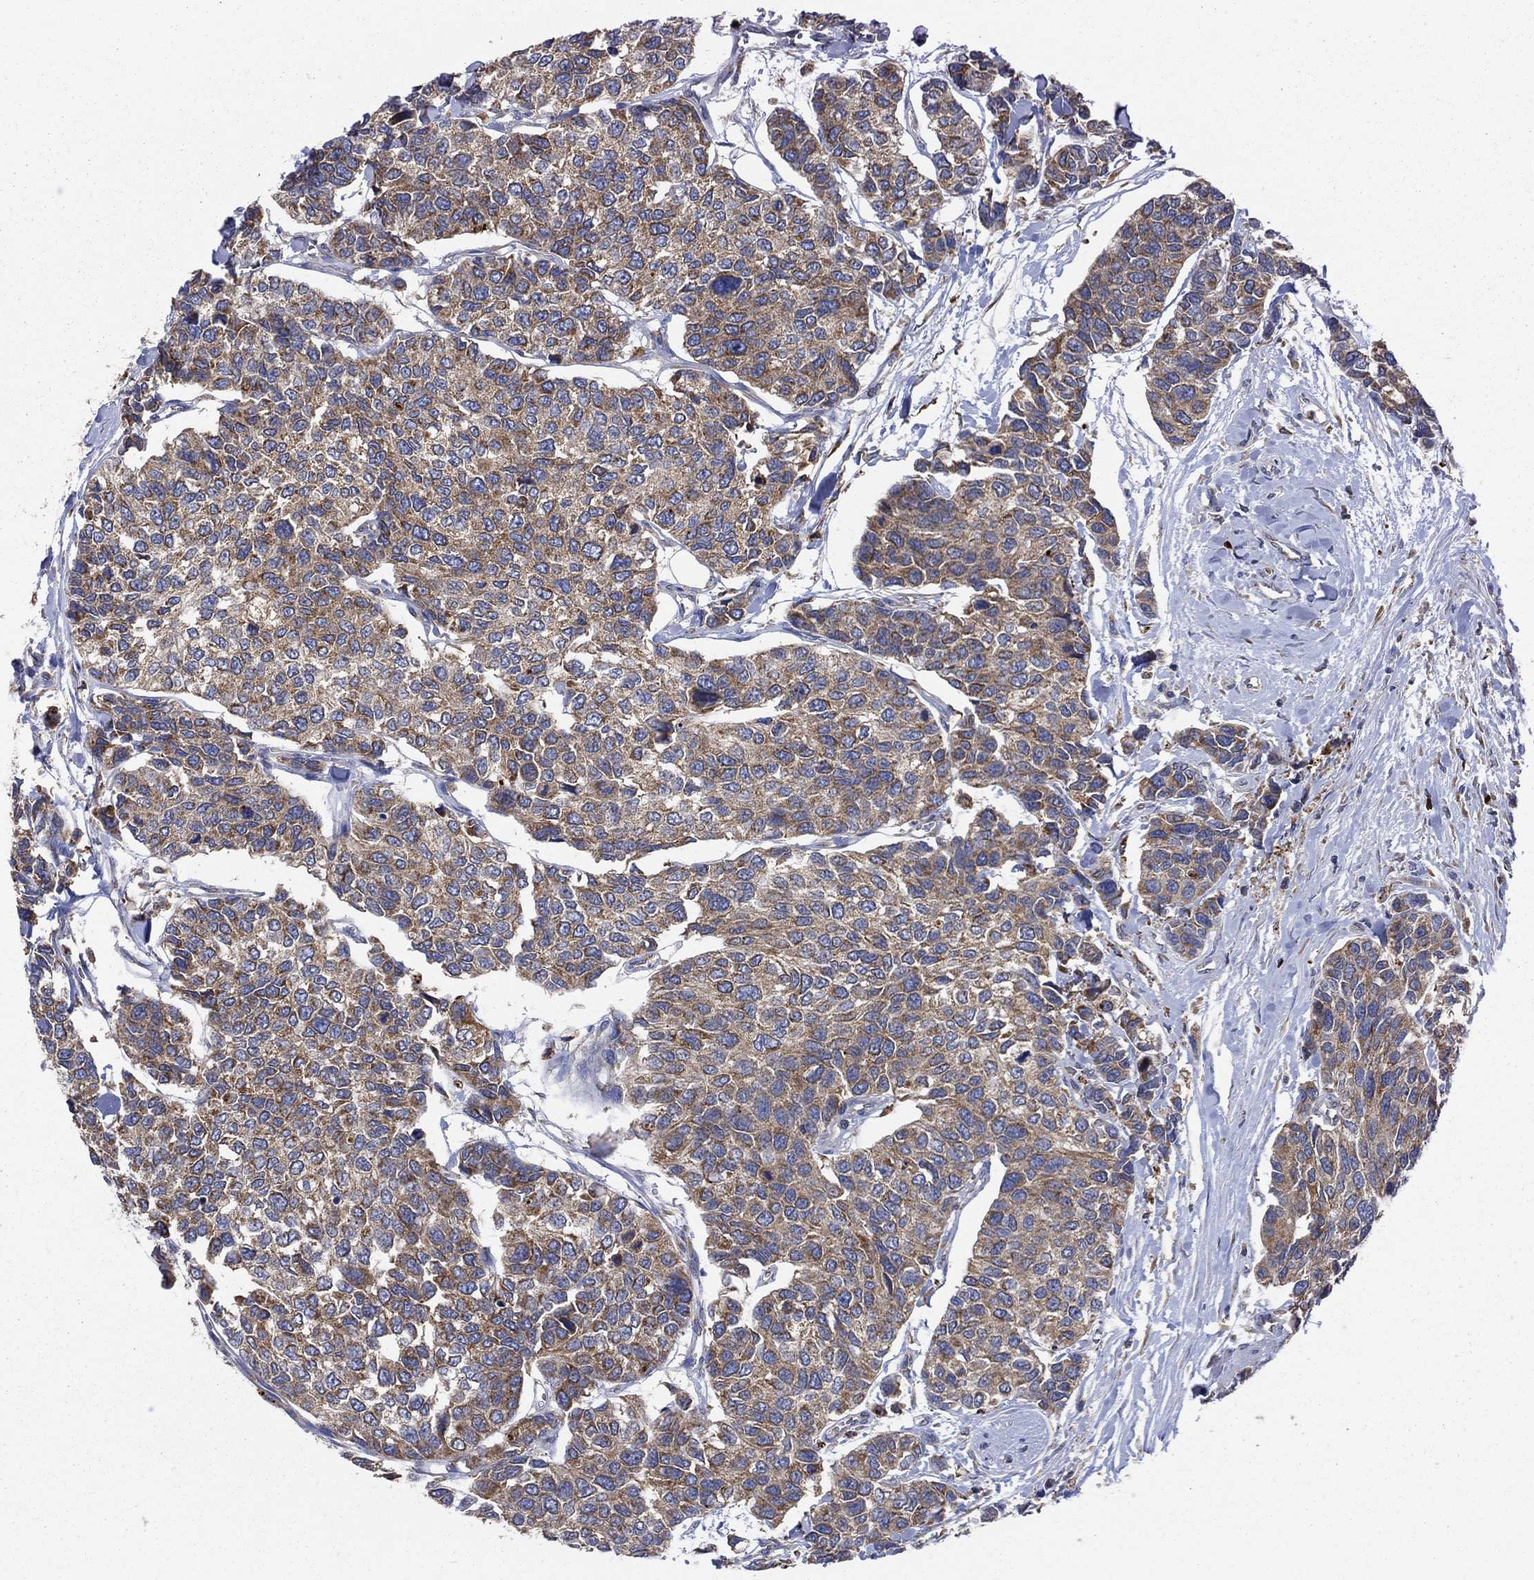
{"staining": {"intensity": "moderate", "quantity": ">75%", "location": "cytoplasmic/membranous"}, "tissue": "urothelial cancer", "cell_type": "Tumor cells", "image_type": "cancer", "snomed": [{"axis": "morphology", "description": "Urothelial carcinoma, High grade"}, {"axis": "topography", "description": "Urinary bladder"}], "caption": "This is an image of IHC staining of urothelial cancer, which shows moderate staining in the cytoplasmic/membranous of tumor cells.", "gene": "PRDX4", "patient": {"sex": "male", "age": 77}}